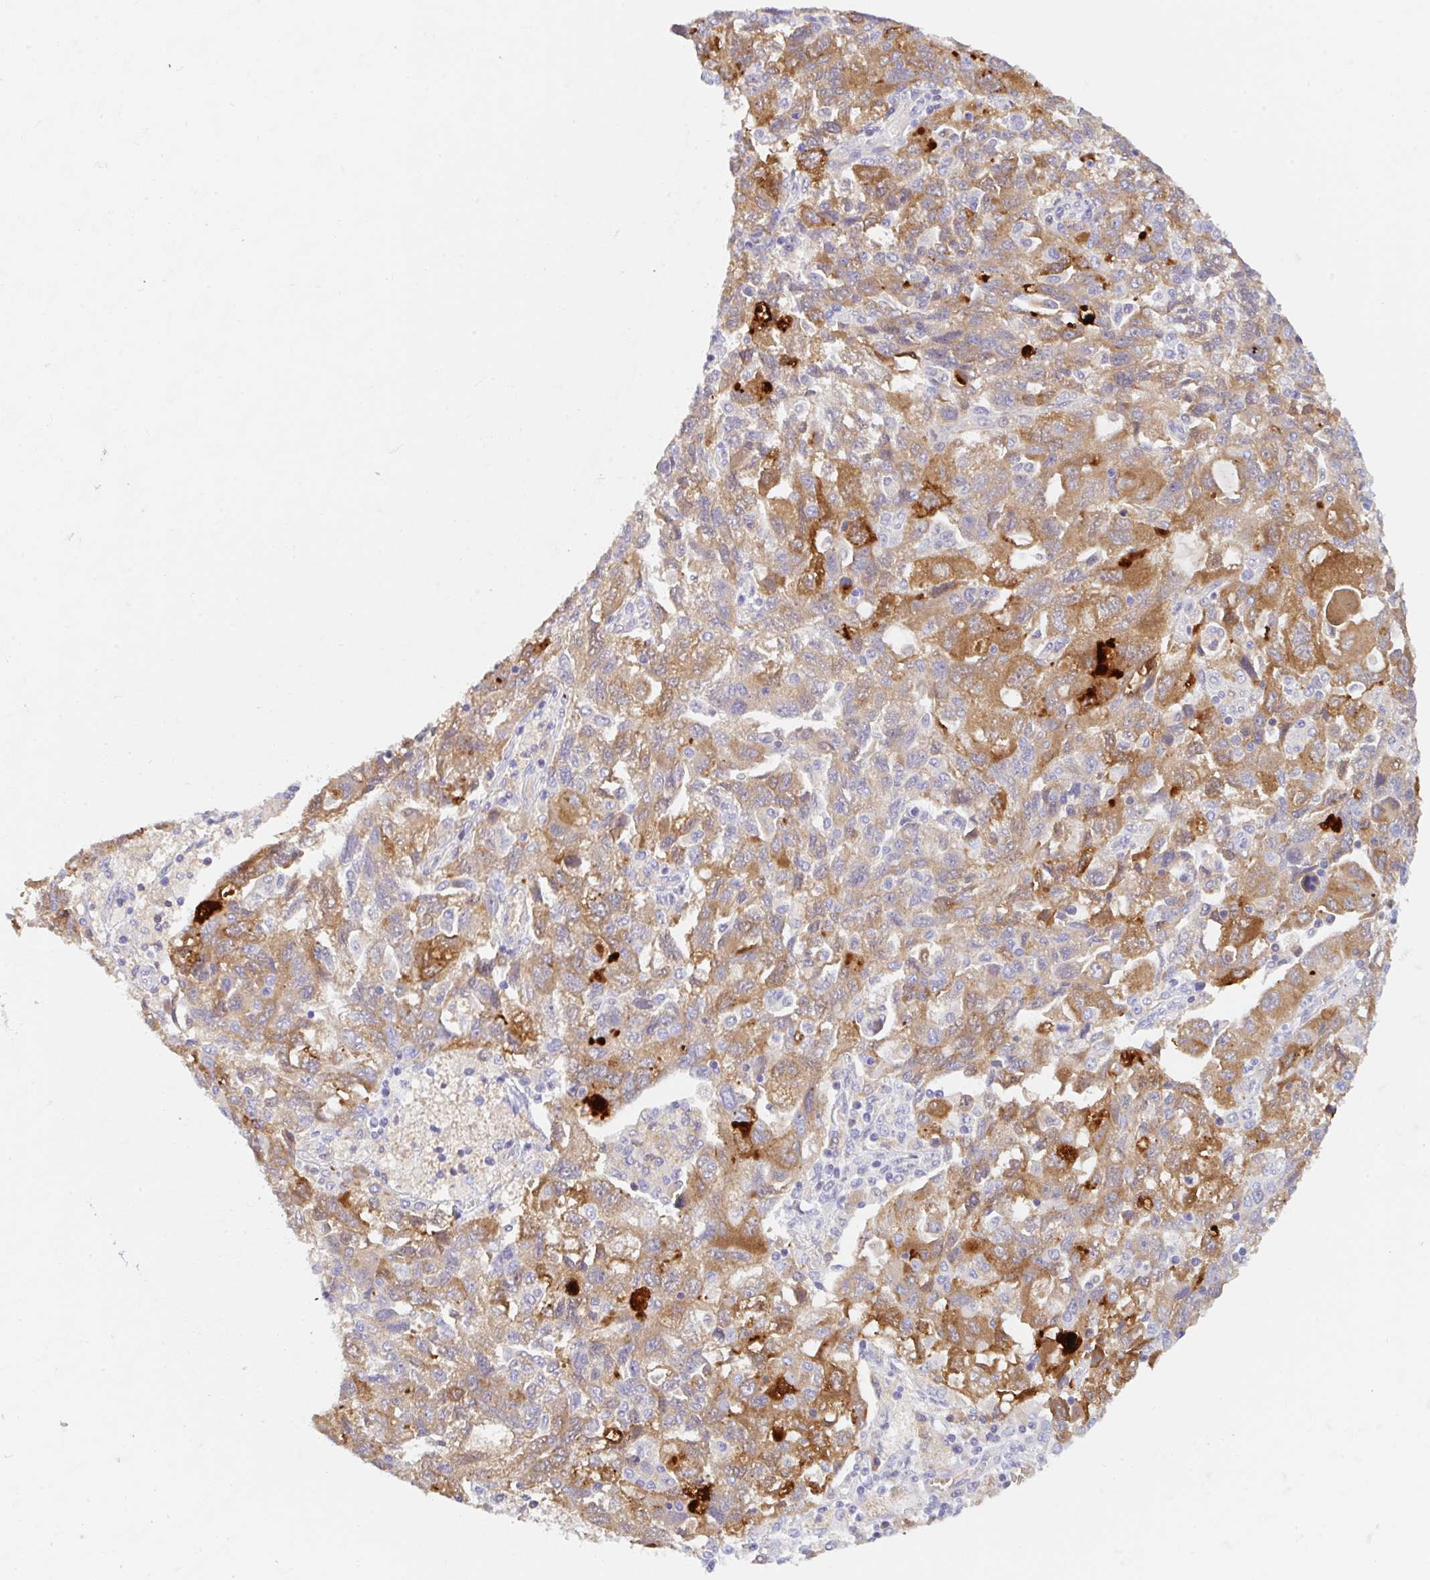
{"staining": {"intensity": "moderate", "quantity": ">75%", "location": "cytoplasmic/membranous"}, "tissue": "ovarian cancer", "cell_type": "Tumor cells", "image_type": "cancer", "snomed": [{"axis": "morphology", "description": "Carcinoma, NOS"}, {"axis": "morphology", "description": "Cystadenocarcinoma, serous, NOS"}, {"axis": "topography", "description": "Ovary"}], "caption": "About >75% of tumor cells in human ovarian cancer (carcinoma) exhibit moderate cytoplasmic/membranous protein staining as visualized by brown immunohistochemical staining.", "gene": "KLK8", "patient": {"sex": "female", "age": 69}}